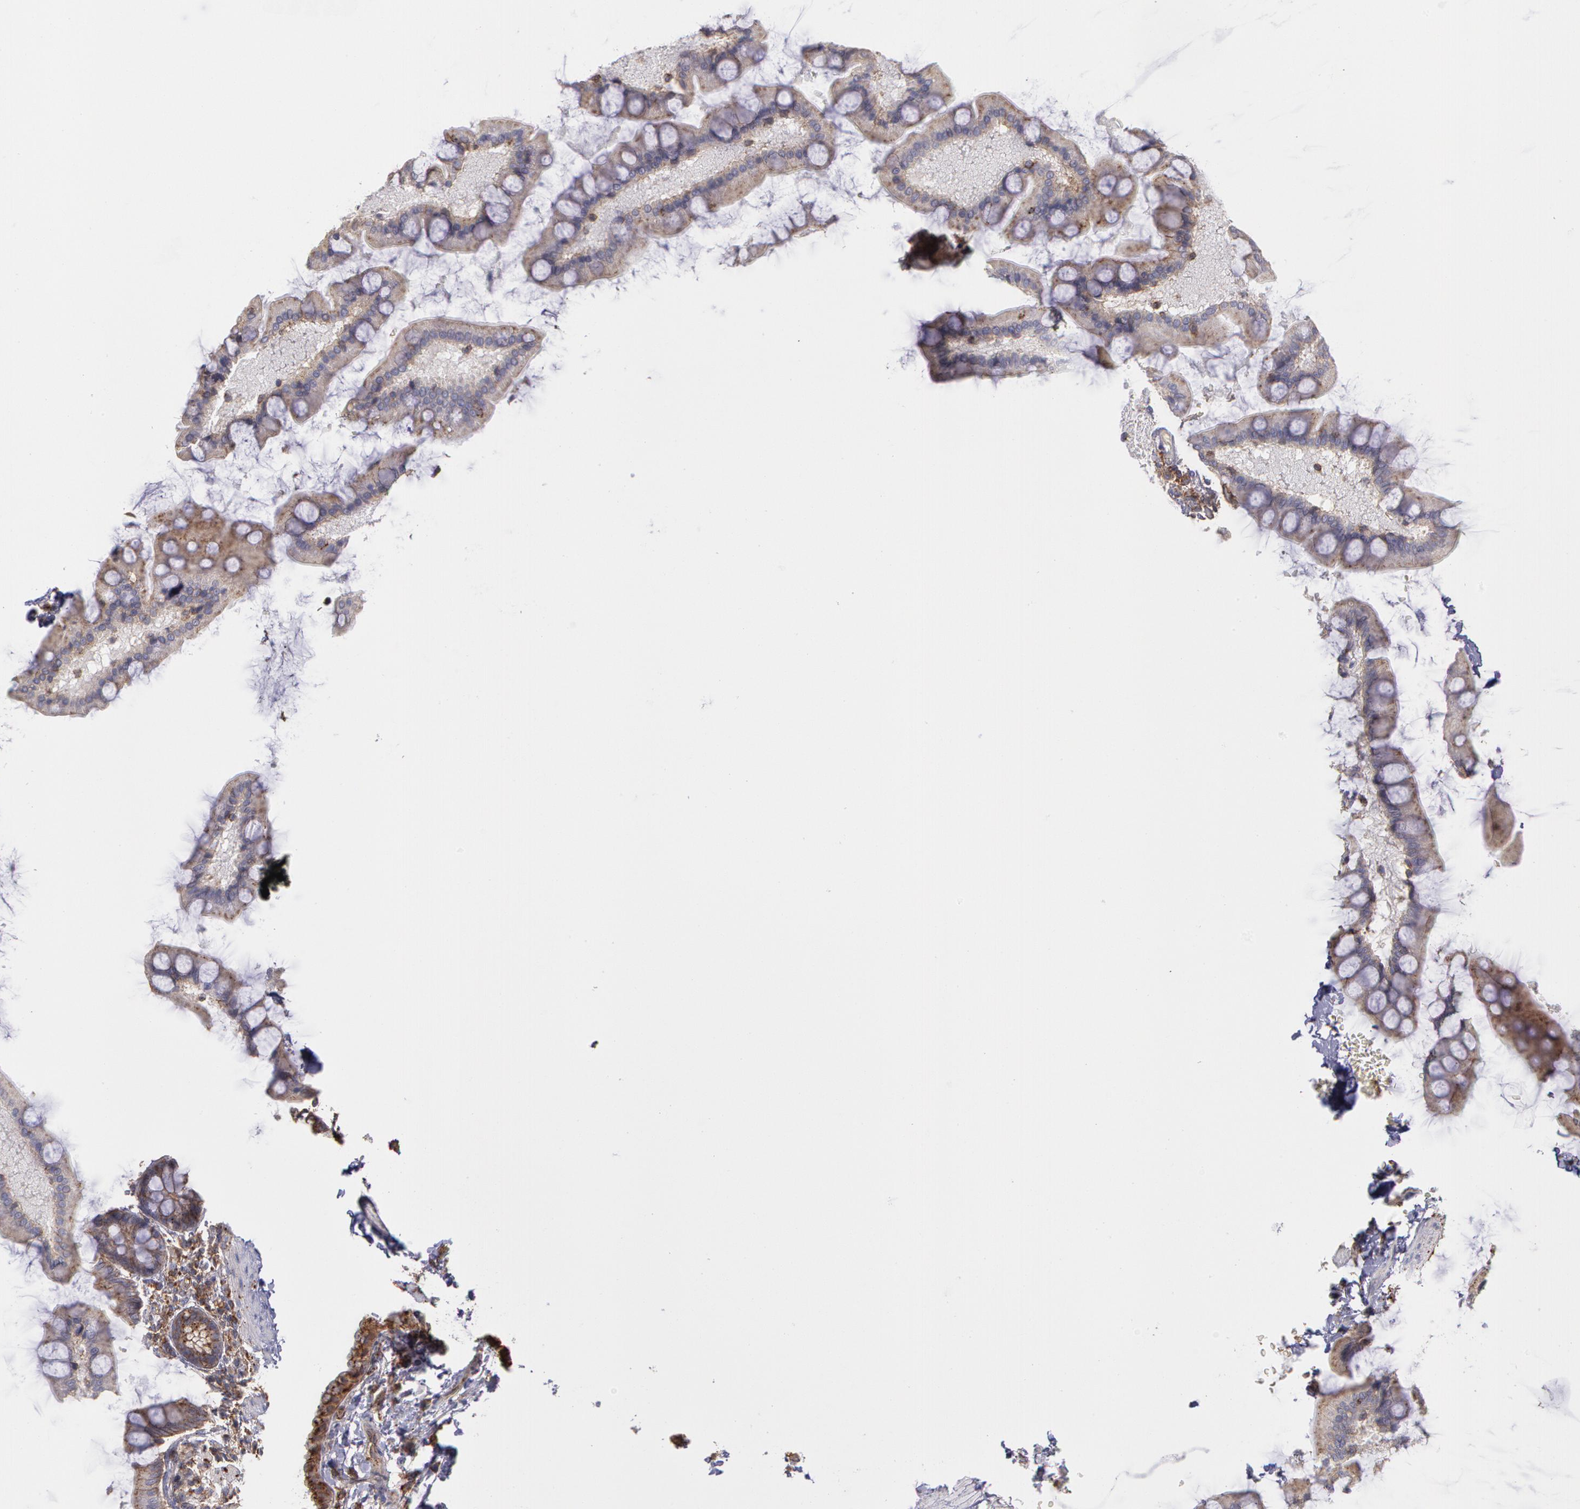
{"staining": {"intensity": "moderate", "quantity": ">75%", "location": "cytoplasmic/membranous"}, "tissue": "gallbladder", "cell_type": "Glandular cells", "image_type": "normal", "snomed": [{"axis": "morphology", "description": "Normal tissue, NOS"}, {"axis": "morphology", "description": "Inflammation, NOS"}, {"axis": "topography", "description": "Gallbladder"}], "caption": "The immunohistochemical stain highlights moderate cytoplasmic/membranous positivity in glandular cells of unremarkable gallbladder.", "gene": "FLOT2", "patient": {"sex": "male", "age": 66}}